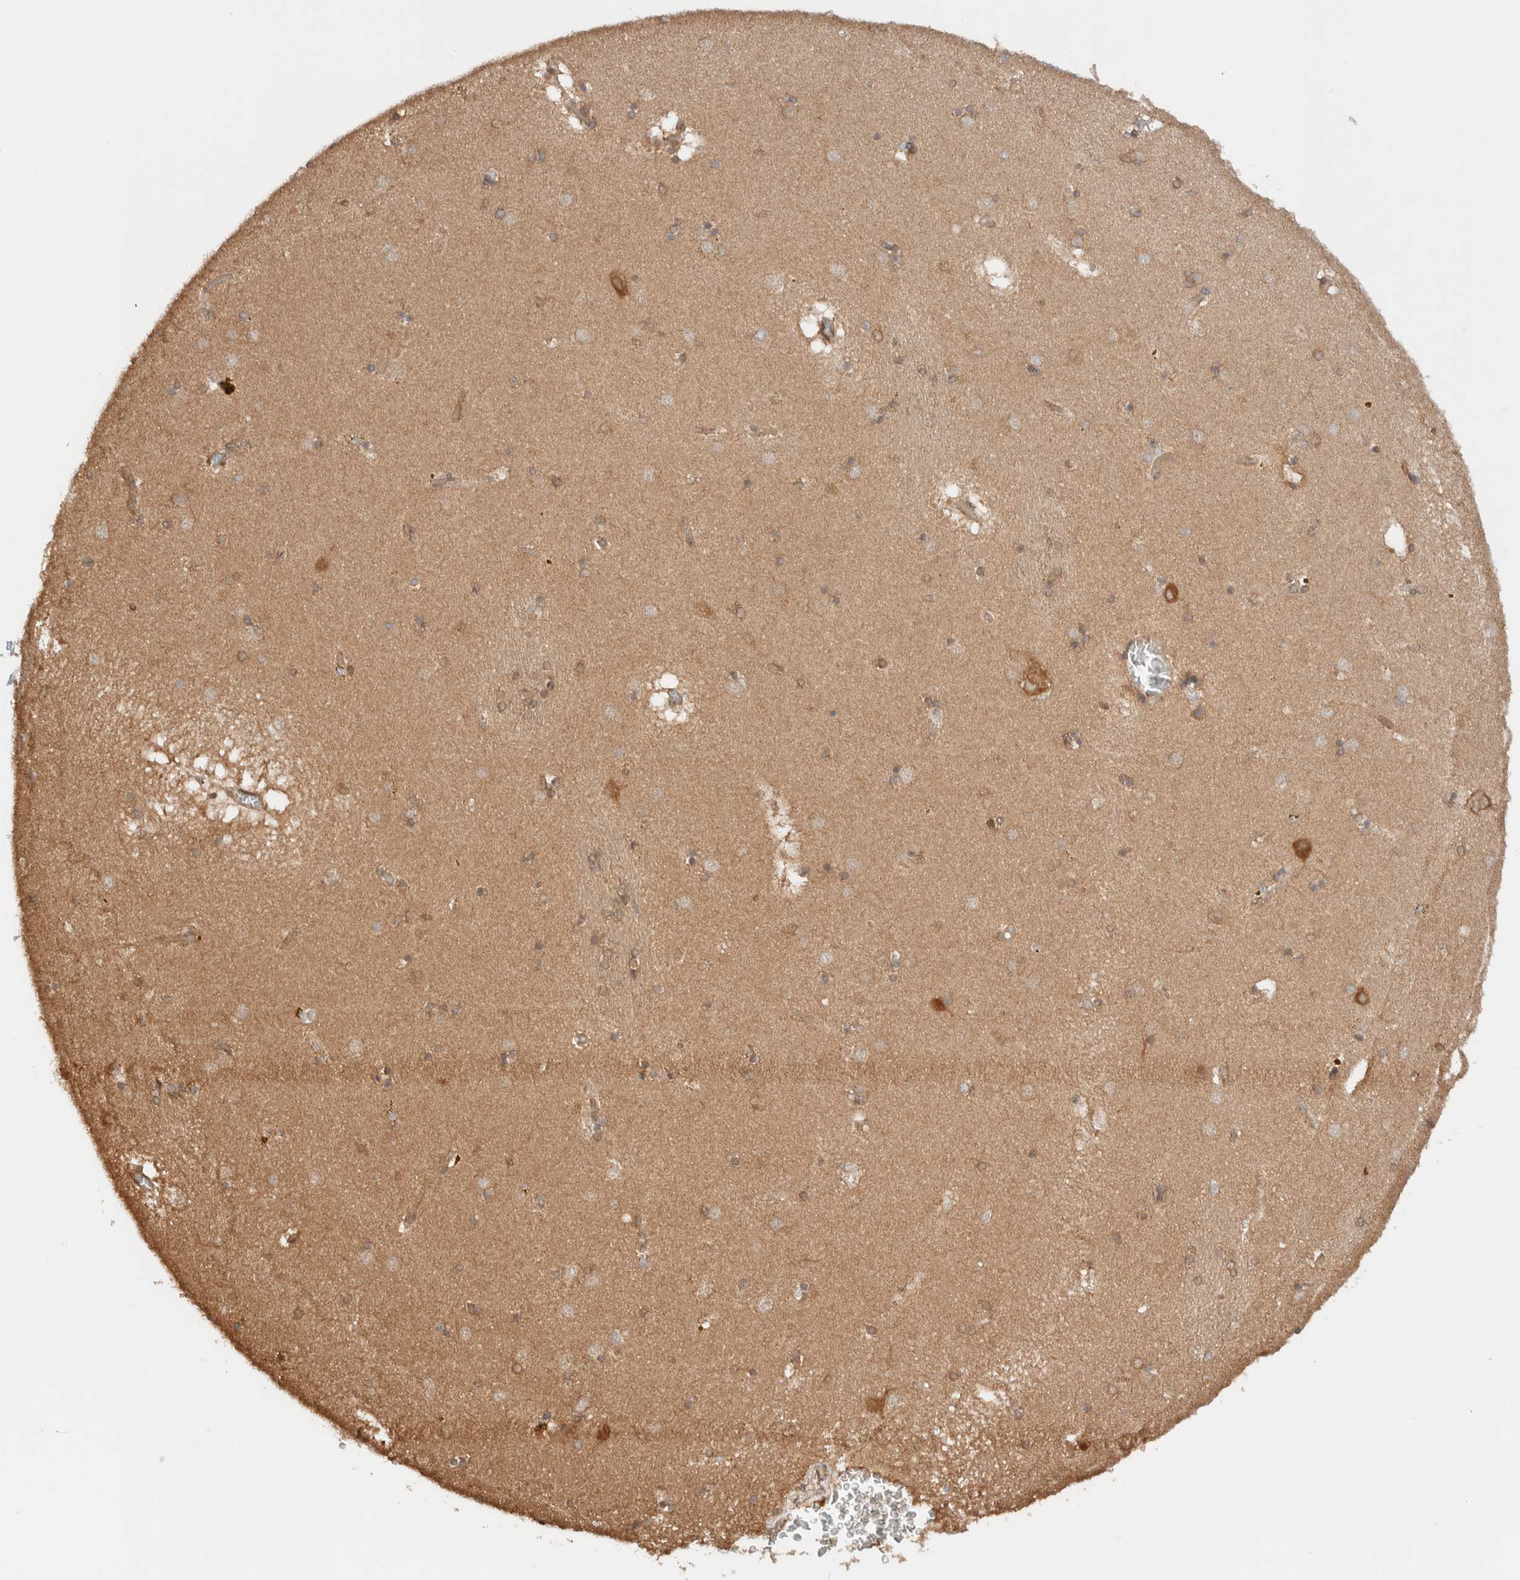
{"staining": {"intensity": "weak", "quantity": "25%-75%", "location": "cytoplasmic/membranous"}, "tissue": "caudate", "cell_type": "Glial cells", "image_type": "normal", "snomed": [{"axis": "morphology", "description": "Normal tissue, NOS"}, {"axis": "topography", "description": "Lateral ventricle wall"}], "caption": "Protein expression analysis of benign caudate exhibits weak cytoplasmic/membranous expression in approximately 25%-75% of glial cells.", "gene": "ARFGEF2", "patient": {"sex": "male", "age": 70}}